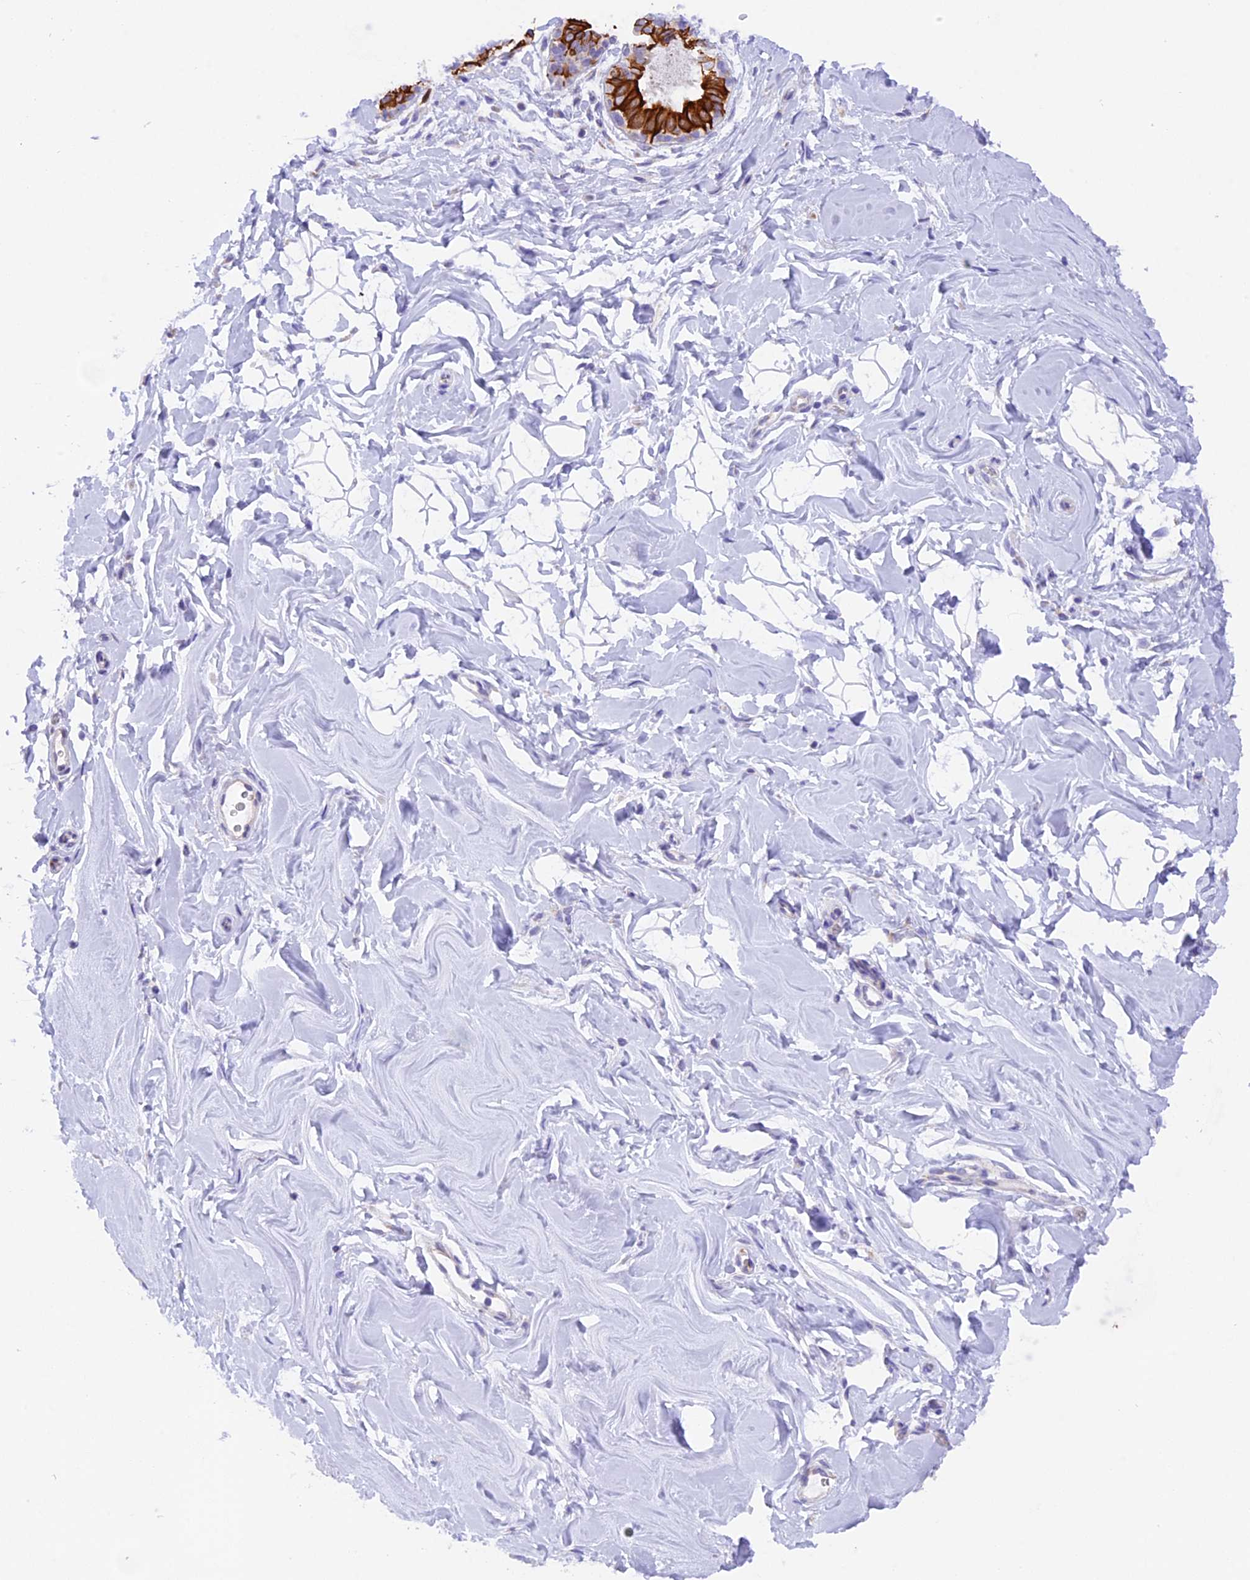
{"staining": {"intensity": "negative", "quantity": "none", "location": "none"}, "tissue": "adipose tissue", "cell_type": "Adipocytes", "image_type": "normal", "snomed": [{"axis": "morphology", "description": "Normal tissue, NOS"}, {"axis": "topography", "description": "Breast"}], "caption": "Immunohistochemistry of benign human adipose tissue exhibits no expression in adipocytes. (Brightfield microscopy of DAB IHC at high magnification).", "gene": "PKIA", "patient": {"sex": "female", "age": 26}}